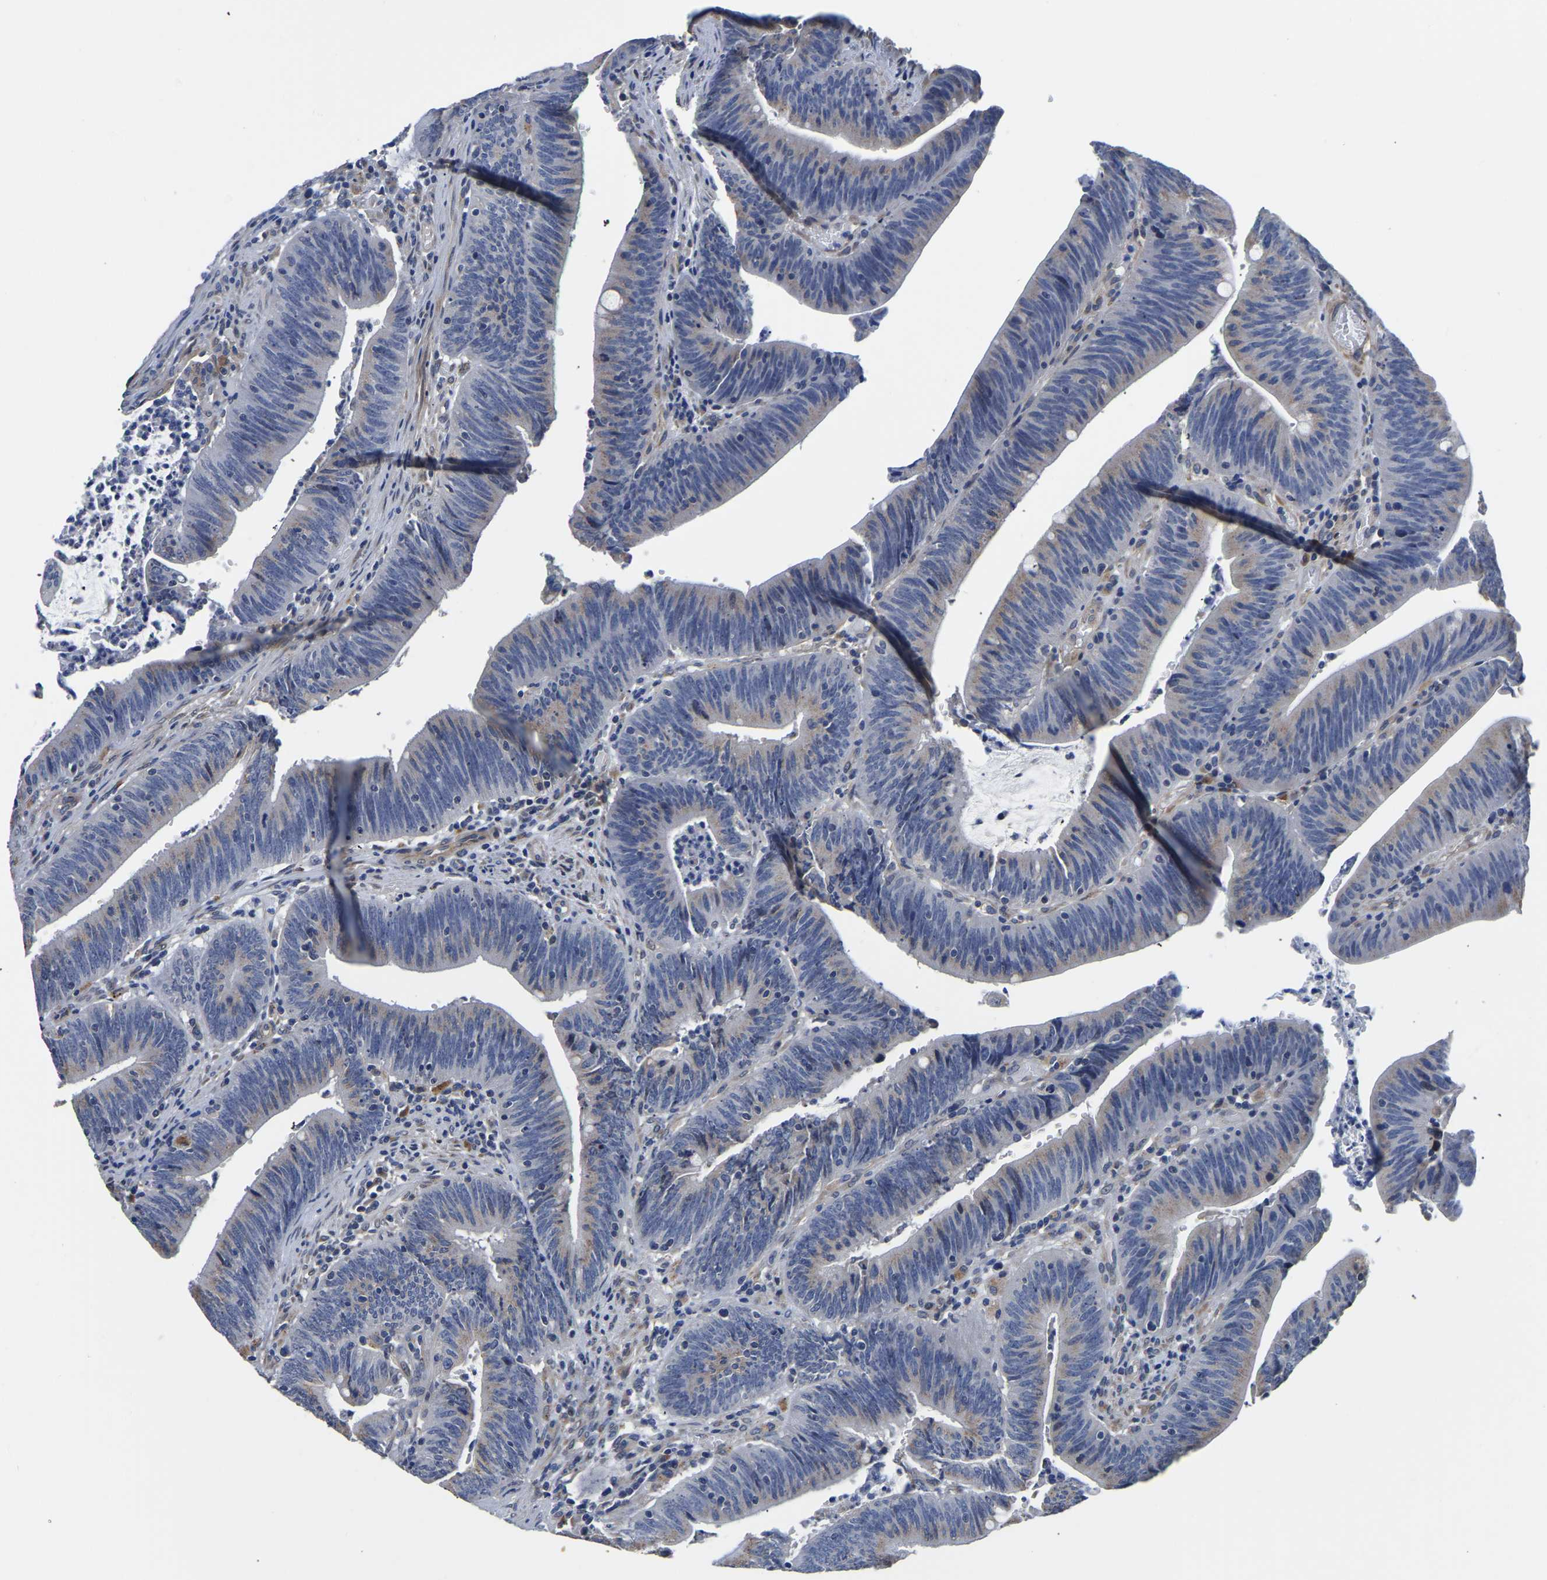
{"staining": {"intensity": "negative", "quantity": "none", "location": "none"}, "tissue": "colorectal cancer", "cell_type": "Tumor cells", "image_type": "cancer", "snomed": [{"axis": "morphology", "description": "Normal tissue, NOS"}, {"axis": "morphology", "description": "Adenocarcinoma, NOS"}, {"axis": "topography", "description": "Rectum"}], "caption": "Tumor cells show no significant protein expression in colorectal adenocarcinoma.", "gene": "PDLIM7", "patient": {"sex": "female", "age": 66}}